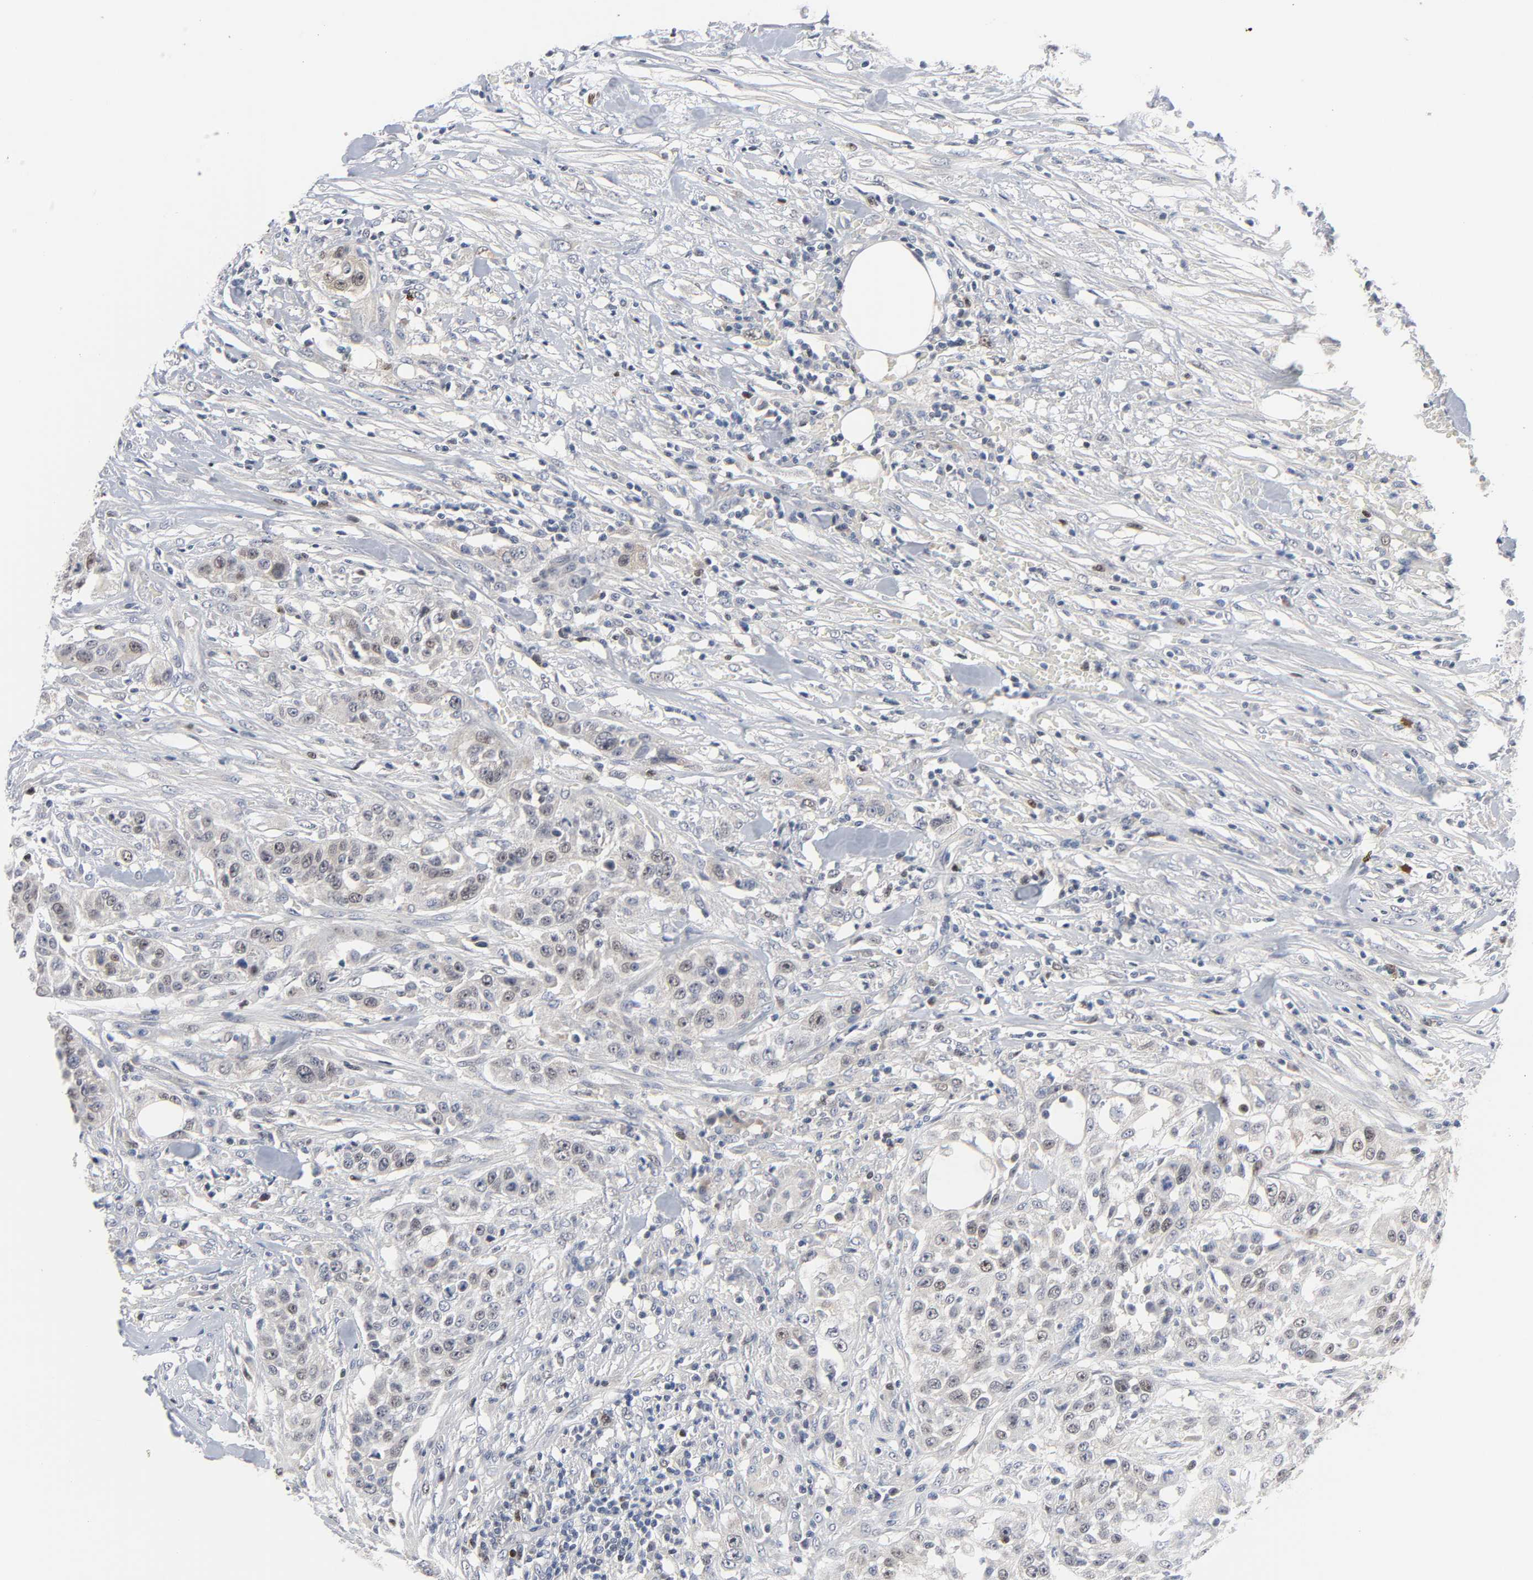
{"staining": {"intensity": "weak", "quantity": "25%-75%", "location": "nuclear"}, "tissue": "urothelial cancer", "cell_type": "Tumor cells", "image_type": "cancer", "snomed": [{"axis": "morphology", "description": "Urothelial carcinoma, High grade"}, {"axis": "topography", "description": "Urinary bladder"}], "caption": "This micrograph displays IHC staining of urothelial cancer, with low weak nuclear staining in about 25%-75% of tumor cells.", "gene": "WEE1", "patient": {"sex": "male", "age": 74}}